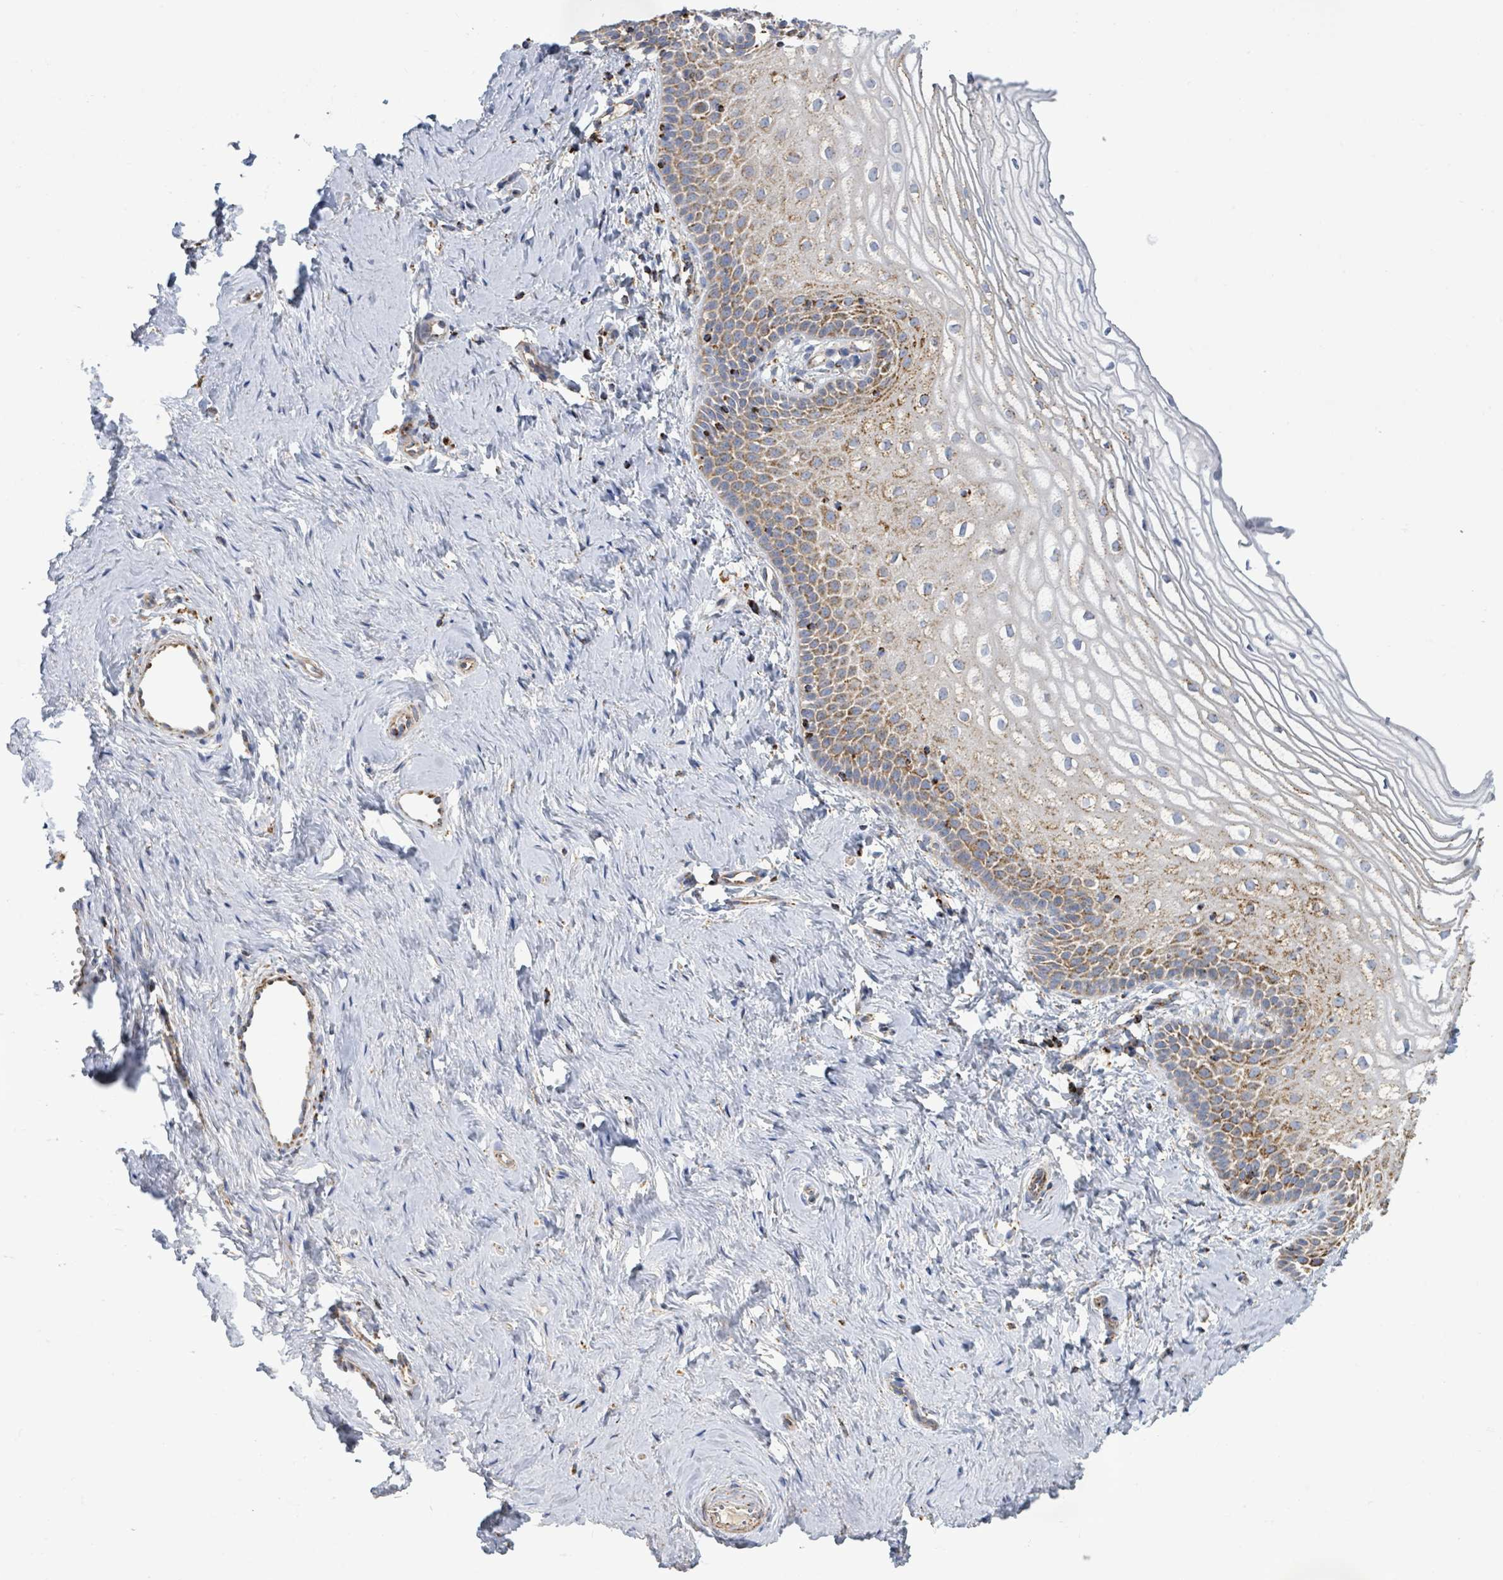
{"staining": {"intensity": "strong", "quantity": "25%-75%", "location": "cytoplasmic/membranous"}, "tissue": "vagina", "cell_type": "Squamous epithelial cells", "image_type": "normal", "snomed": [{"axis": "morphology", "description": "Normal tissue, NOS"}, {"axis": "topography", "description": "Vagina"}], "caption": "Brown immunohistochemical staining in normal vagina exhibits strong cytoplasmic/membranous staining in about 25%-75% of squamous epithelial cells. The staining was performed using DAB (3,3'-diaminobenzidine) to visualize the protein expression in brown, while the nuclei were stained in blue with hematoxylin (Magnification: 20x).", "gene": "SUCLG2", "patient": {"sex": "female", "age": 56}}